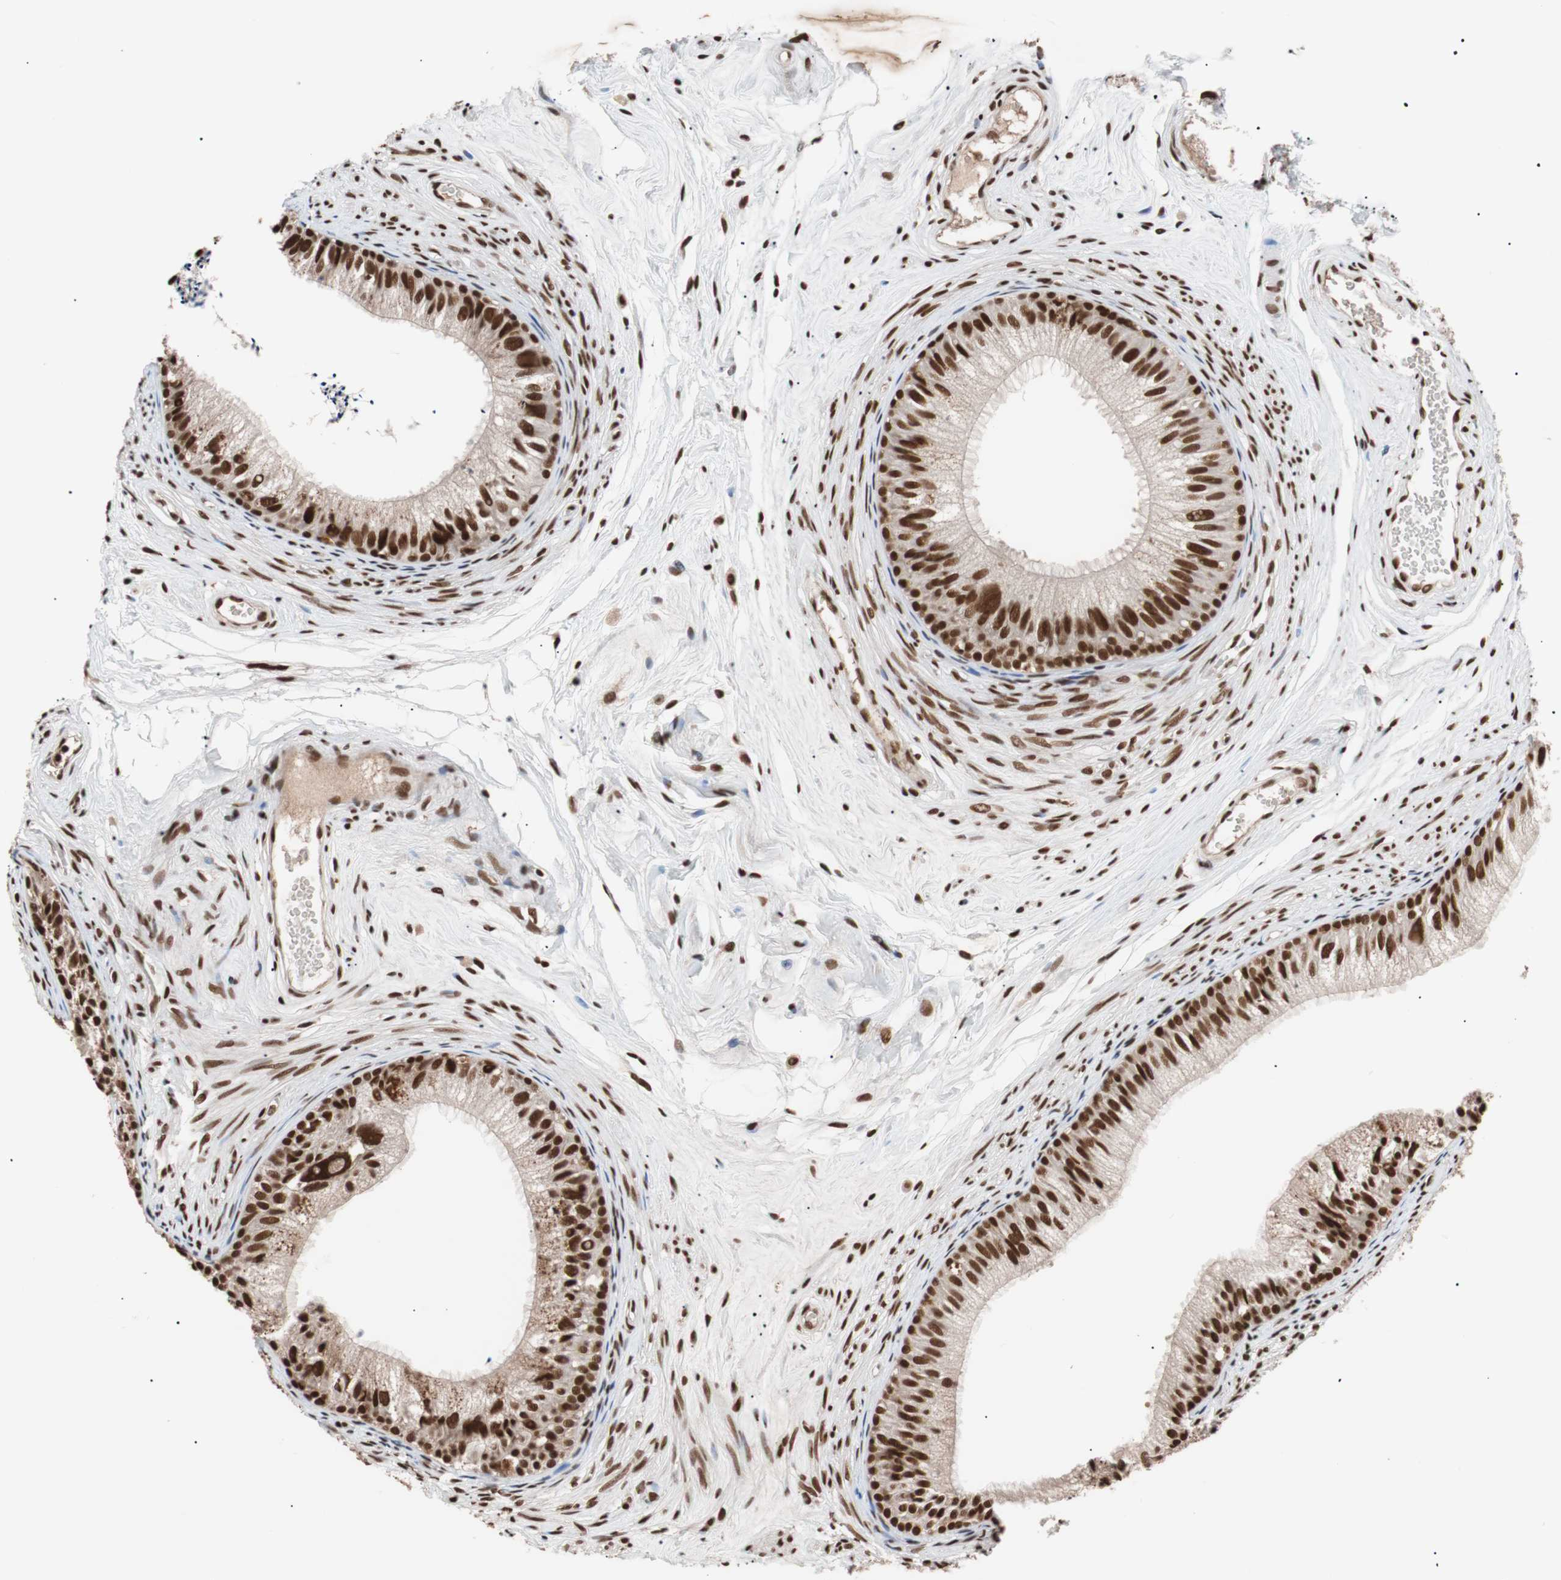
{"staining": {"intensity": "strong", "quantity": ">75%", "location": "cytoplasmic/membranous,nuclear"}, "tissue": "epididymis", "cell_type": "Glandular cells", "image_type": "normal", "snomed": [{"axis": "morphology", "description": "Normal tissue, NOS"}, {"axis": "topography", "description": "Epididymis"}], "caption": "Glandular cells exhibit high levels of strong cytoplasmic/membranous,nuclear positivity in approximately >75% of cells in benign epididymis. The staining was performed using DAB, with brown indicating positive protein expression. Nuclei are stained blue with hematoxylin.", "gene": "CHAMP1", "patient": {"sex": "male", "age": 56}}